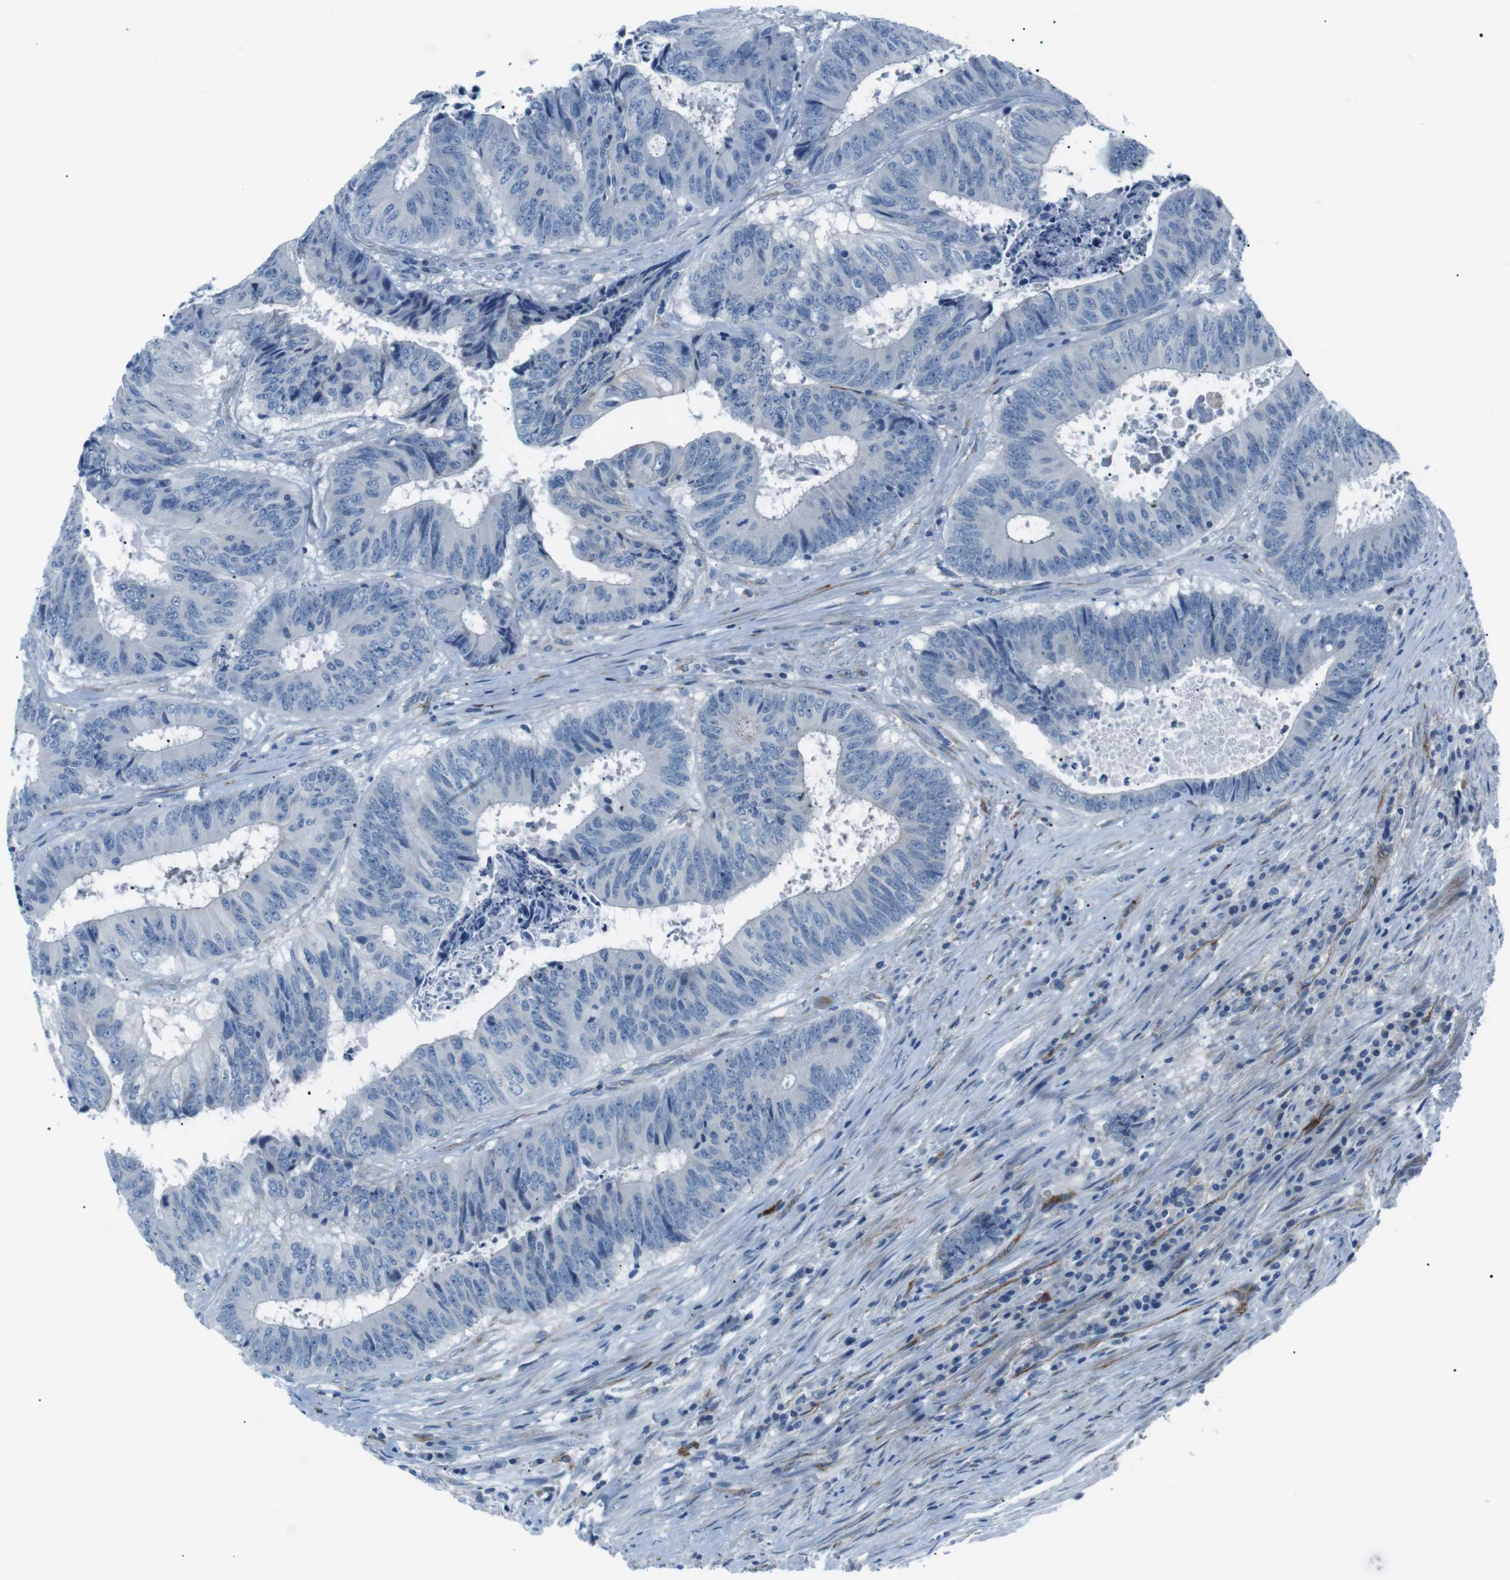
{"staining": {"intensity": "negative", "quantity": "none", "location": "none"}, "tissue": "colorectal cancer", "cell_type": "Tumor cells", "image_type": "cancer", "snomed": [{"axis": "morphology", "description": "Adenocarcinoma, NOS"}, {"axis": "topography", "description": "Rectum"}], "caption": "There is no significant positivity in tumor cells of adenocarcinoma (colorectal).", "gene": "CSF2RA", "patient": {"sex": "male", "age": 72}}